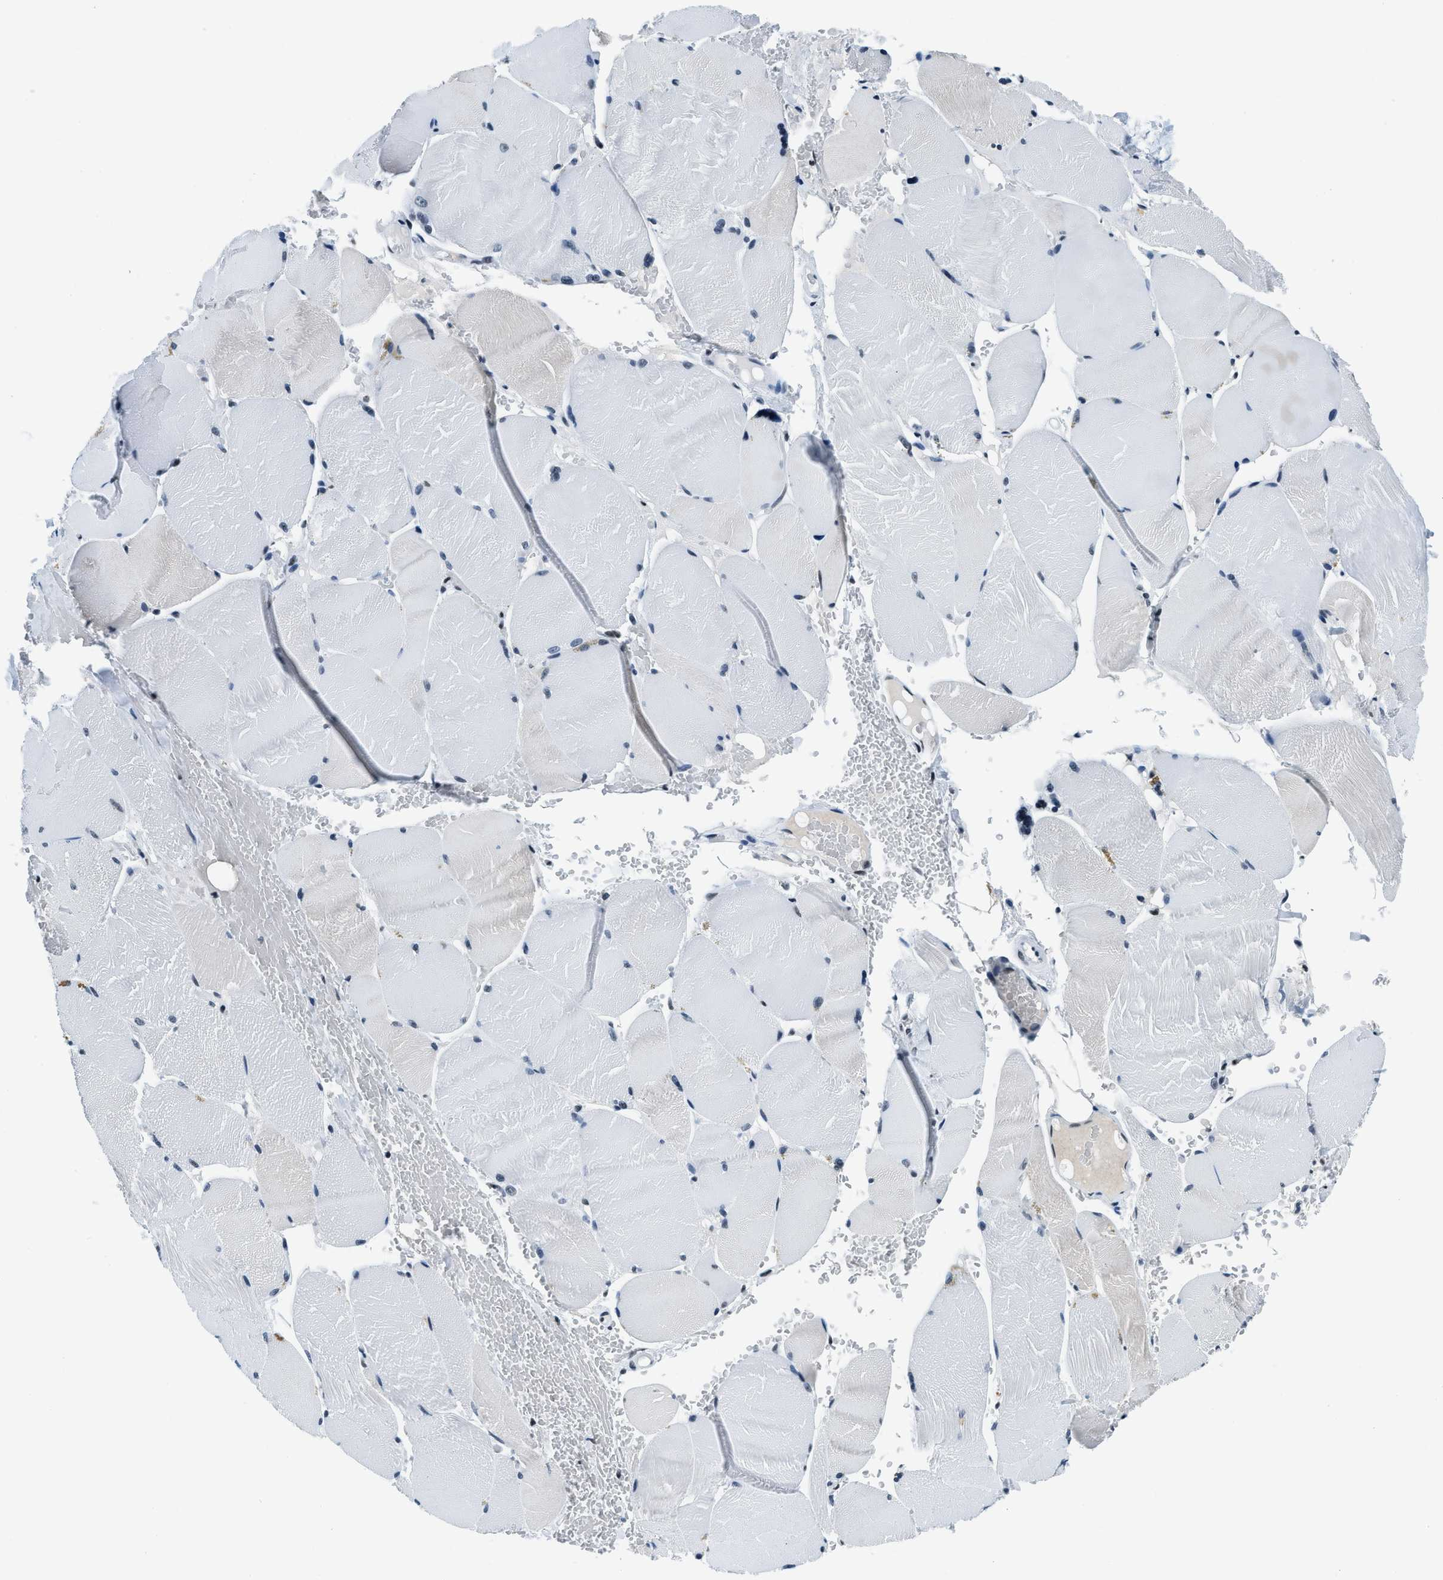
{"staining": {"intensity": "negative", "quantity": "none", "location": "none"}, "tissue": "skeletal muscle", "cell_type": "Myocytes", "image_type": "normal", "snomed": [{"axis": "morphology", "description": "Normal tissue, NOS"}, {"axis": "topography", "description": "Skin"}, {"axis": "topography", "description": "Skeletal muscle"}], "caption": "A high-resolution histopathology image shows IHC staining of normal skeletal muscle, which exhibits no significant positivity in myocytes.", "gene": "TOP1", "patient": {"sex": "male", "age": 83}}